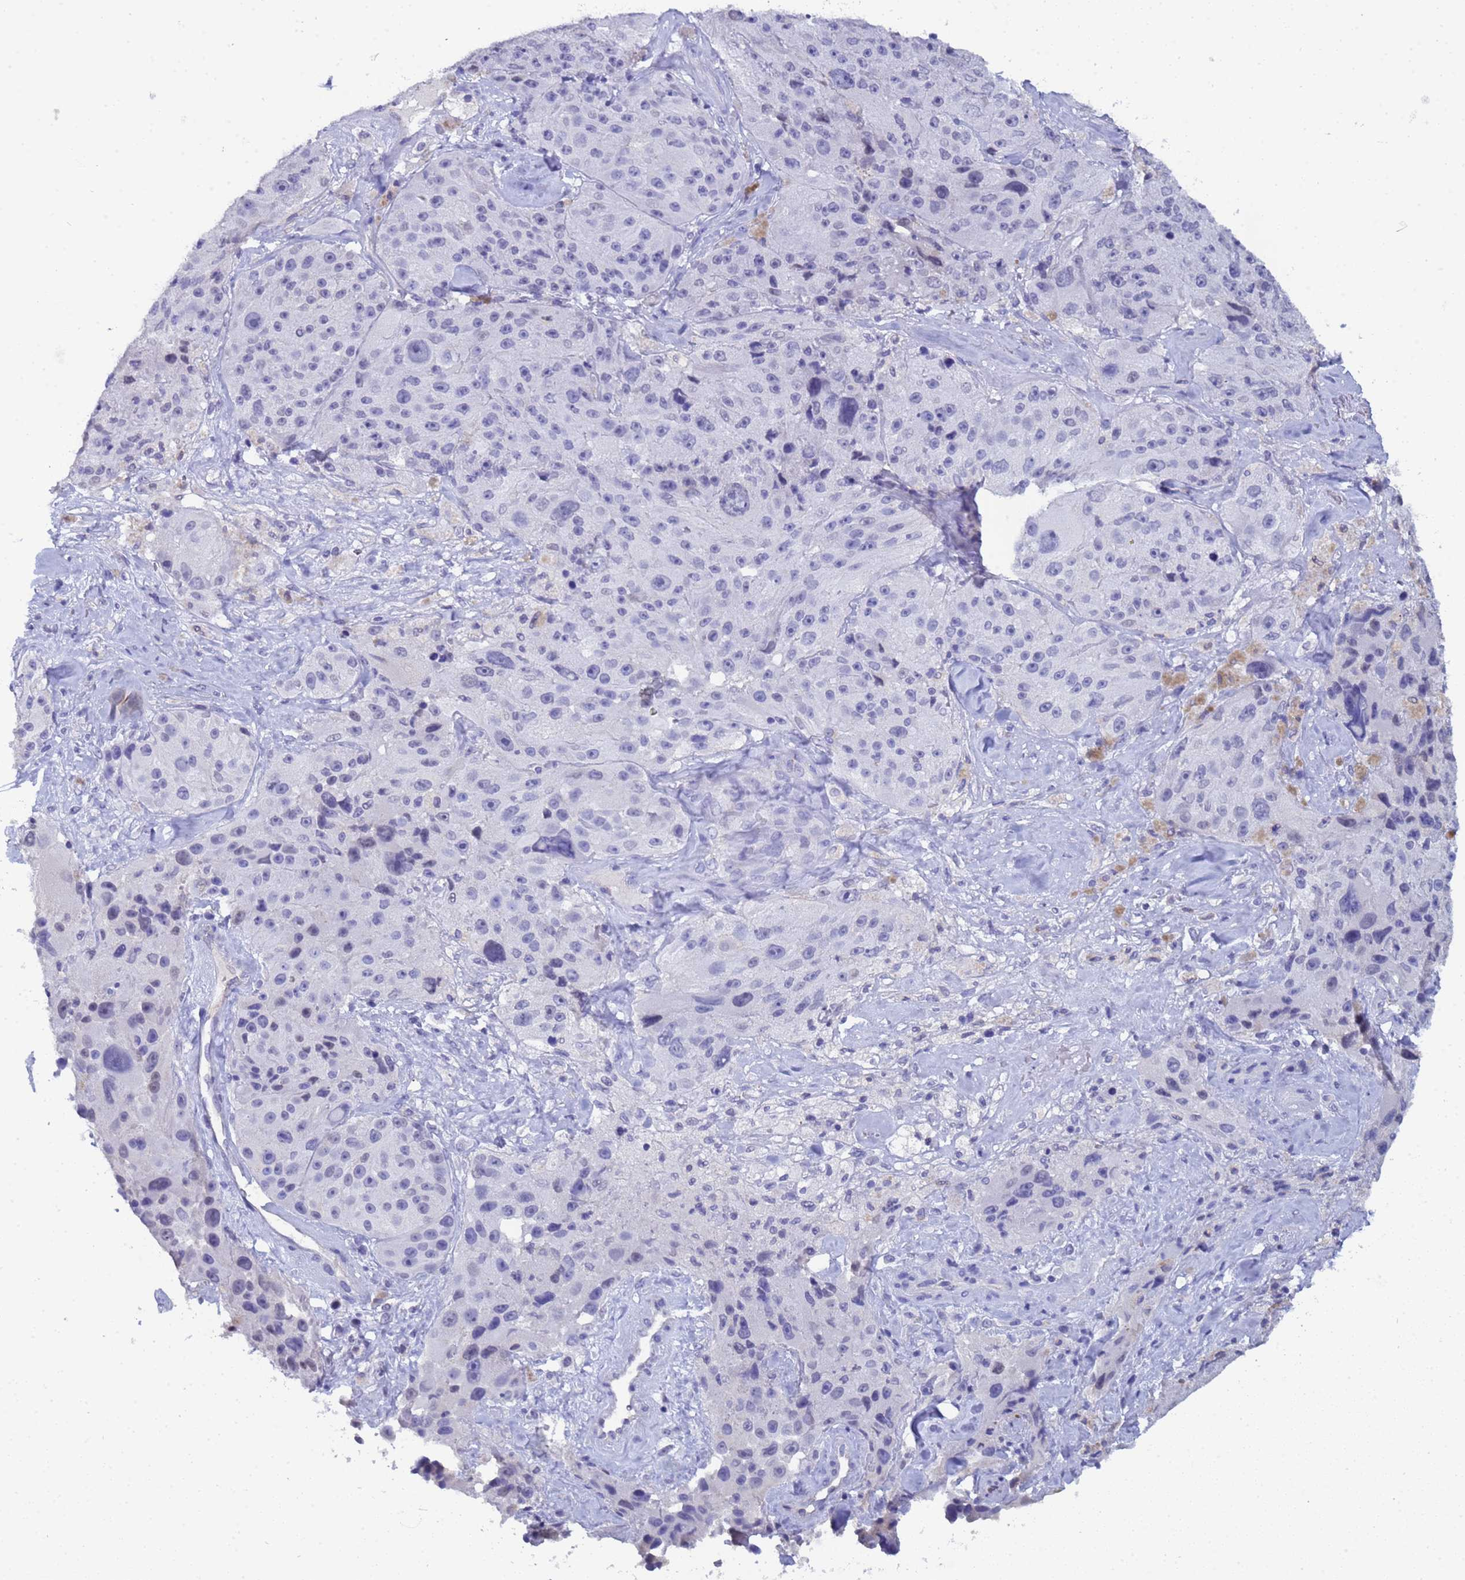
{"staining": {"intensity": "negative", "quantity": "none", "location": "none"}, "tissue": "melanoma", "cell_type": "Tumor cells", "image_type": "cancer", "snomed": [{"axis": "morphology", "description": "Malignant melanoma, Metastatic site"}, {"axis": "topography", "description": "Lymph node"}], "caption": "The histopathology image shows no significant staining in tumor cells of melanoma.", "gene": "CTRC", "patient": {"sex": "male", "age": 62}}